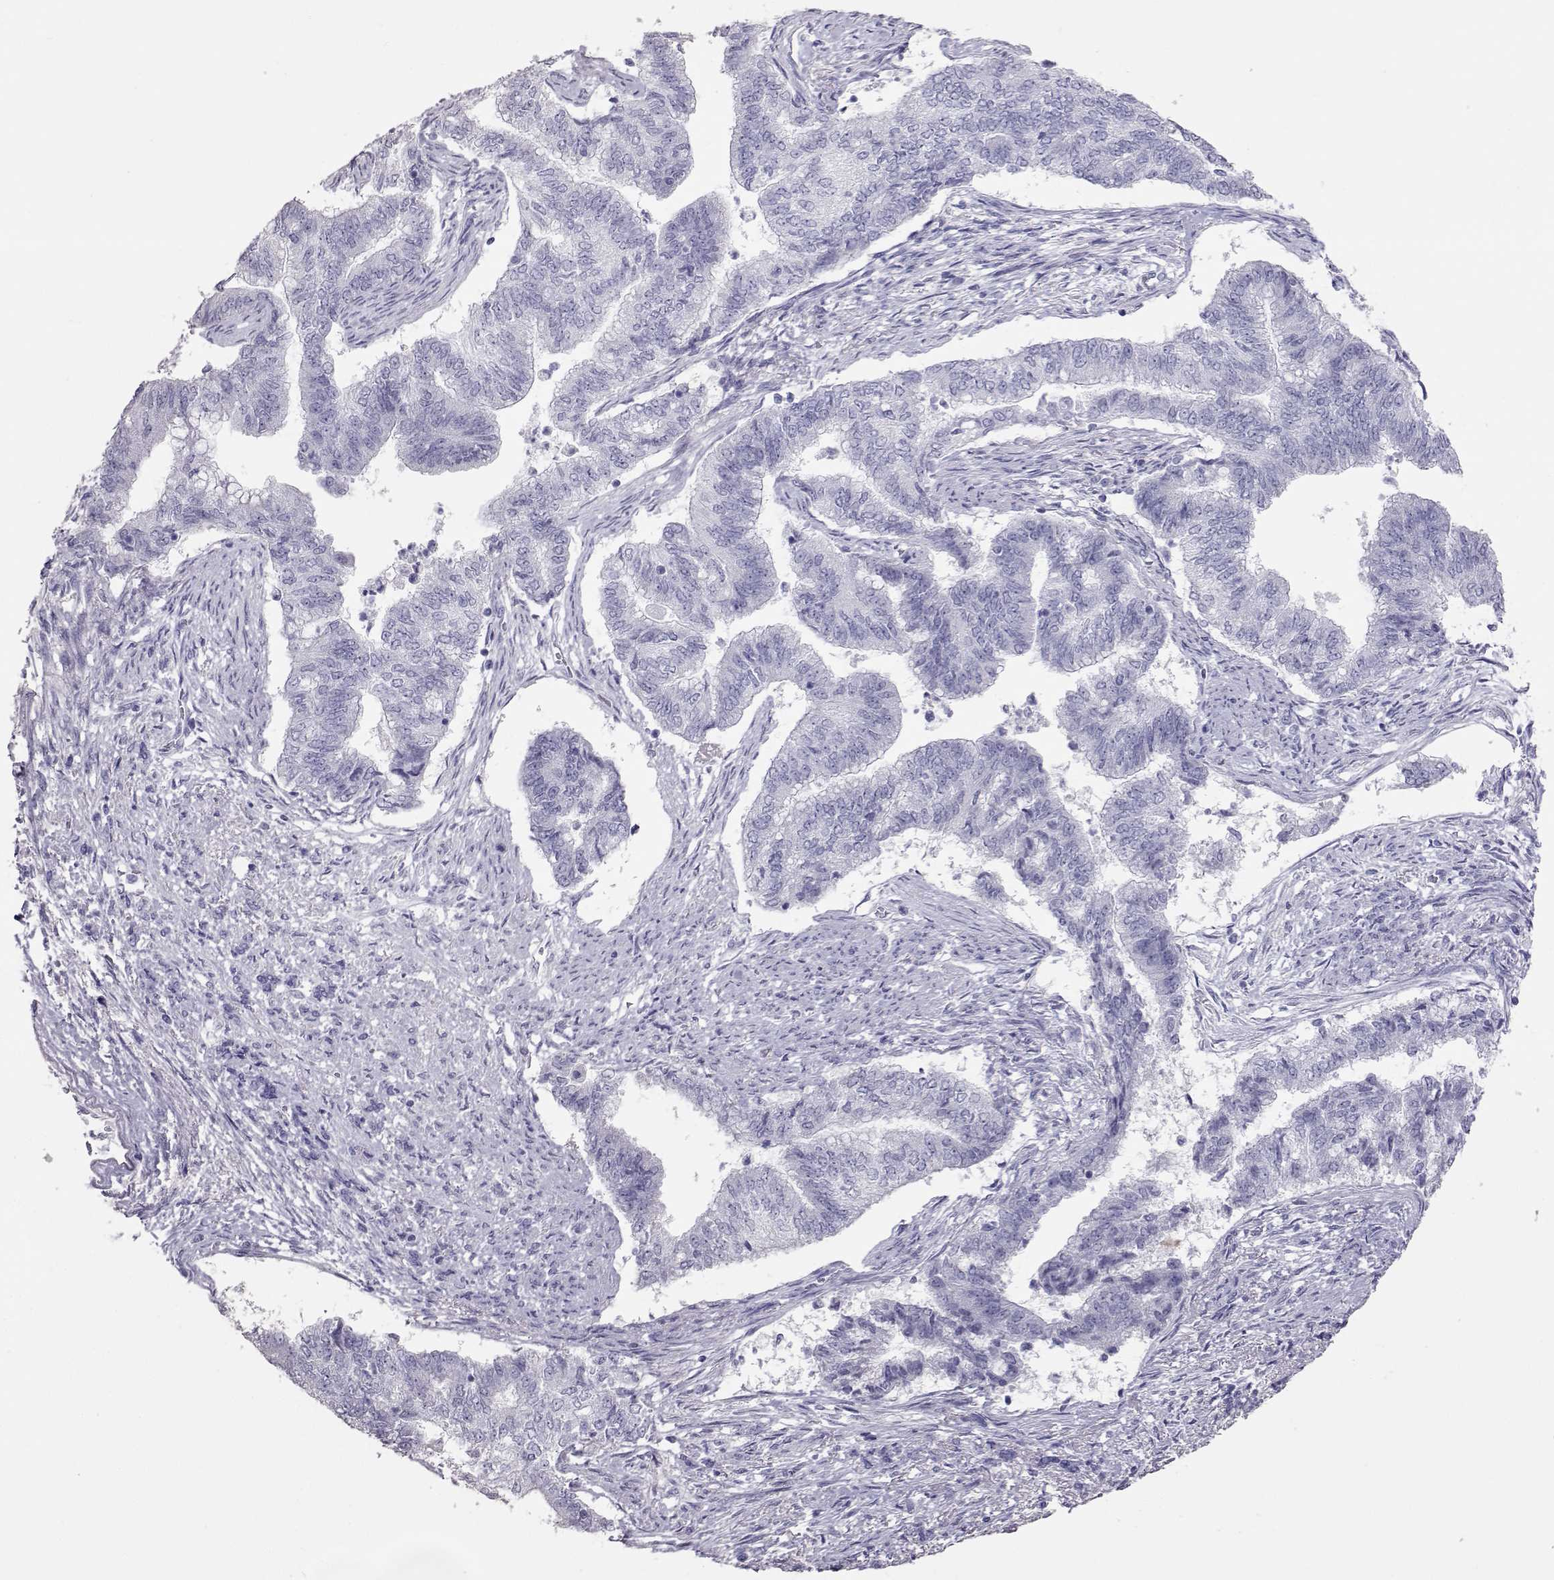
{"staining": {"intensity": "negative", "quantity": "none", "location": "none"}, "tissue": "endometrial cancer", "cell_type": "Tumor cells", "image_type": "cancer", "snomed": [{"axis": "morphology", "description": "Adenocarcinoma, NOS"}, {"axis": "topography", "description": "Endometrium"}], "caption": "Tumor cells are negative for brown protein staining in endometrial adenocarcinoma.", "gene": "PMCH", "patient": {"sex": "female", "age": 65}}